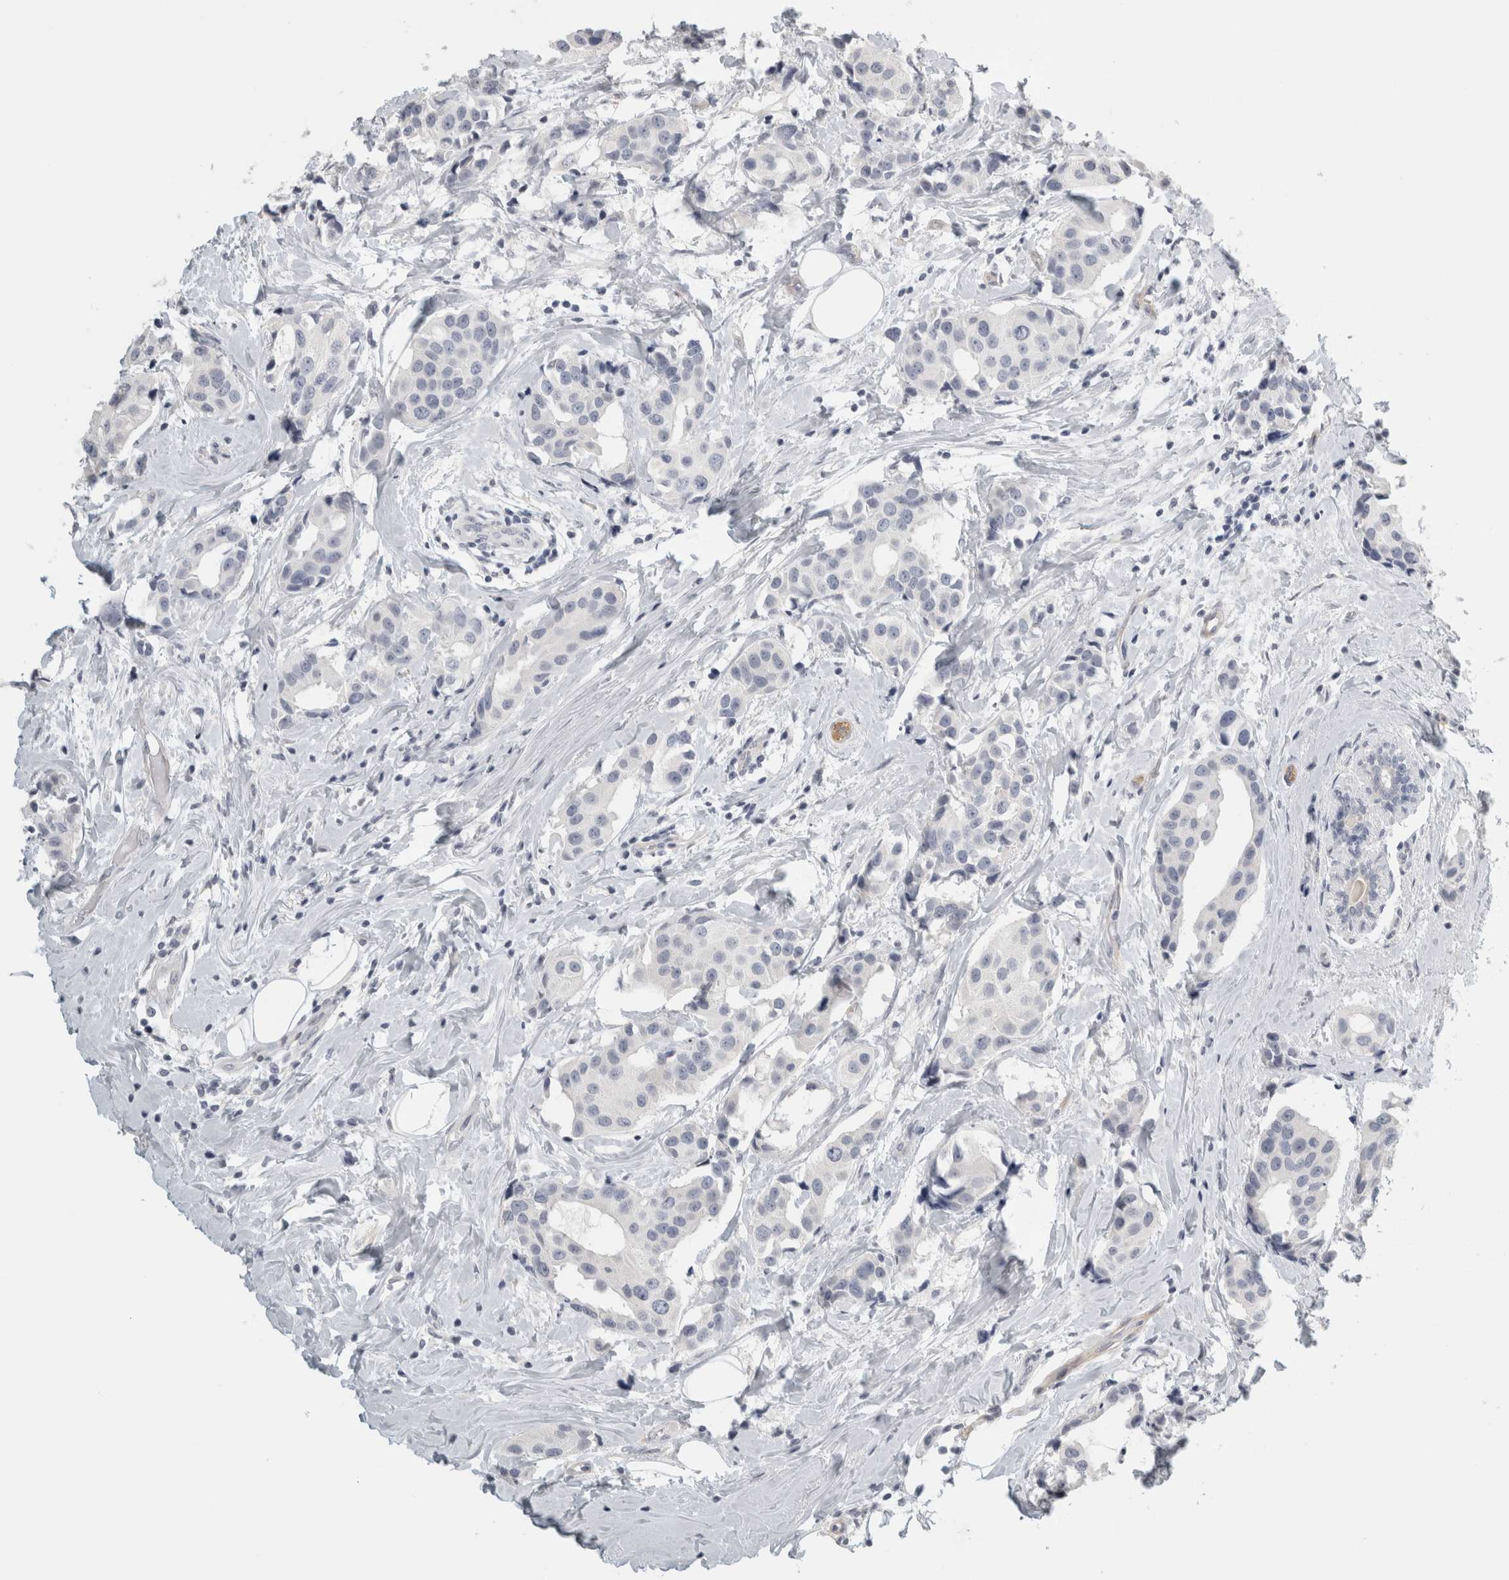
{"staining": {"intensity": "negative", "quantity": "none", "location": "none"}, "tissue": "breast cancer", "cell_type": "Tumor cells", "image_type": "cancer", "snomed": [{"axis": "morphology", "description": "Normal tissue, NOS"}, {"axis": "morphology", "description": "Duct carcinoma"}, {"axis": "topography", "description": "Breast"}], "caption": "Immunohistochemical staining of human breast intraductal carcinoma demonstrates no significant staining in tumor cells.", "gene": "FBLIM1", "patient": {"sex": "female", "age": 39}}